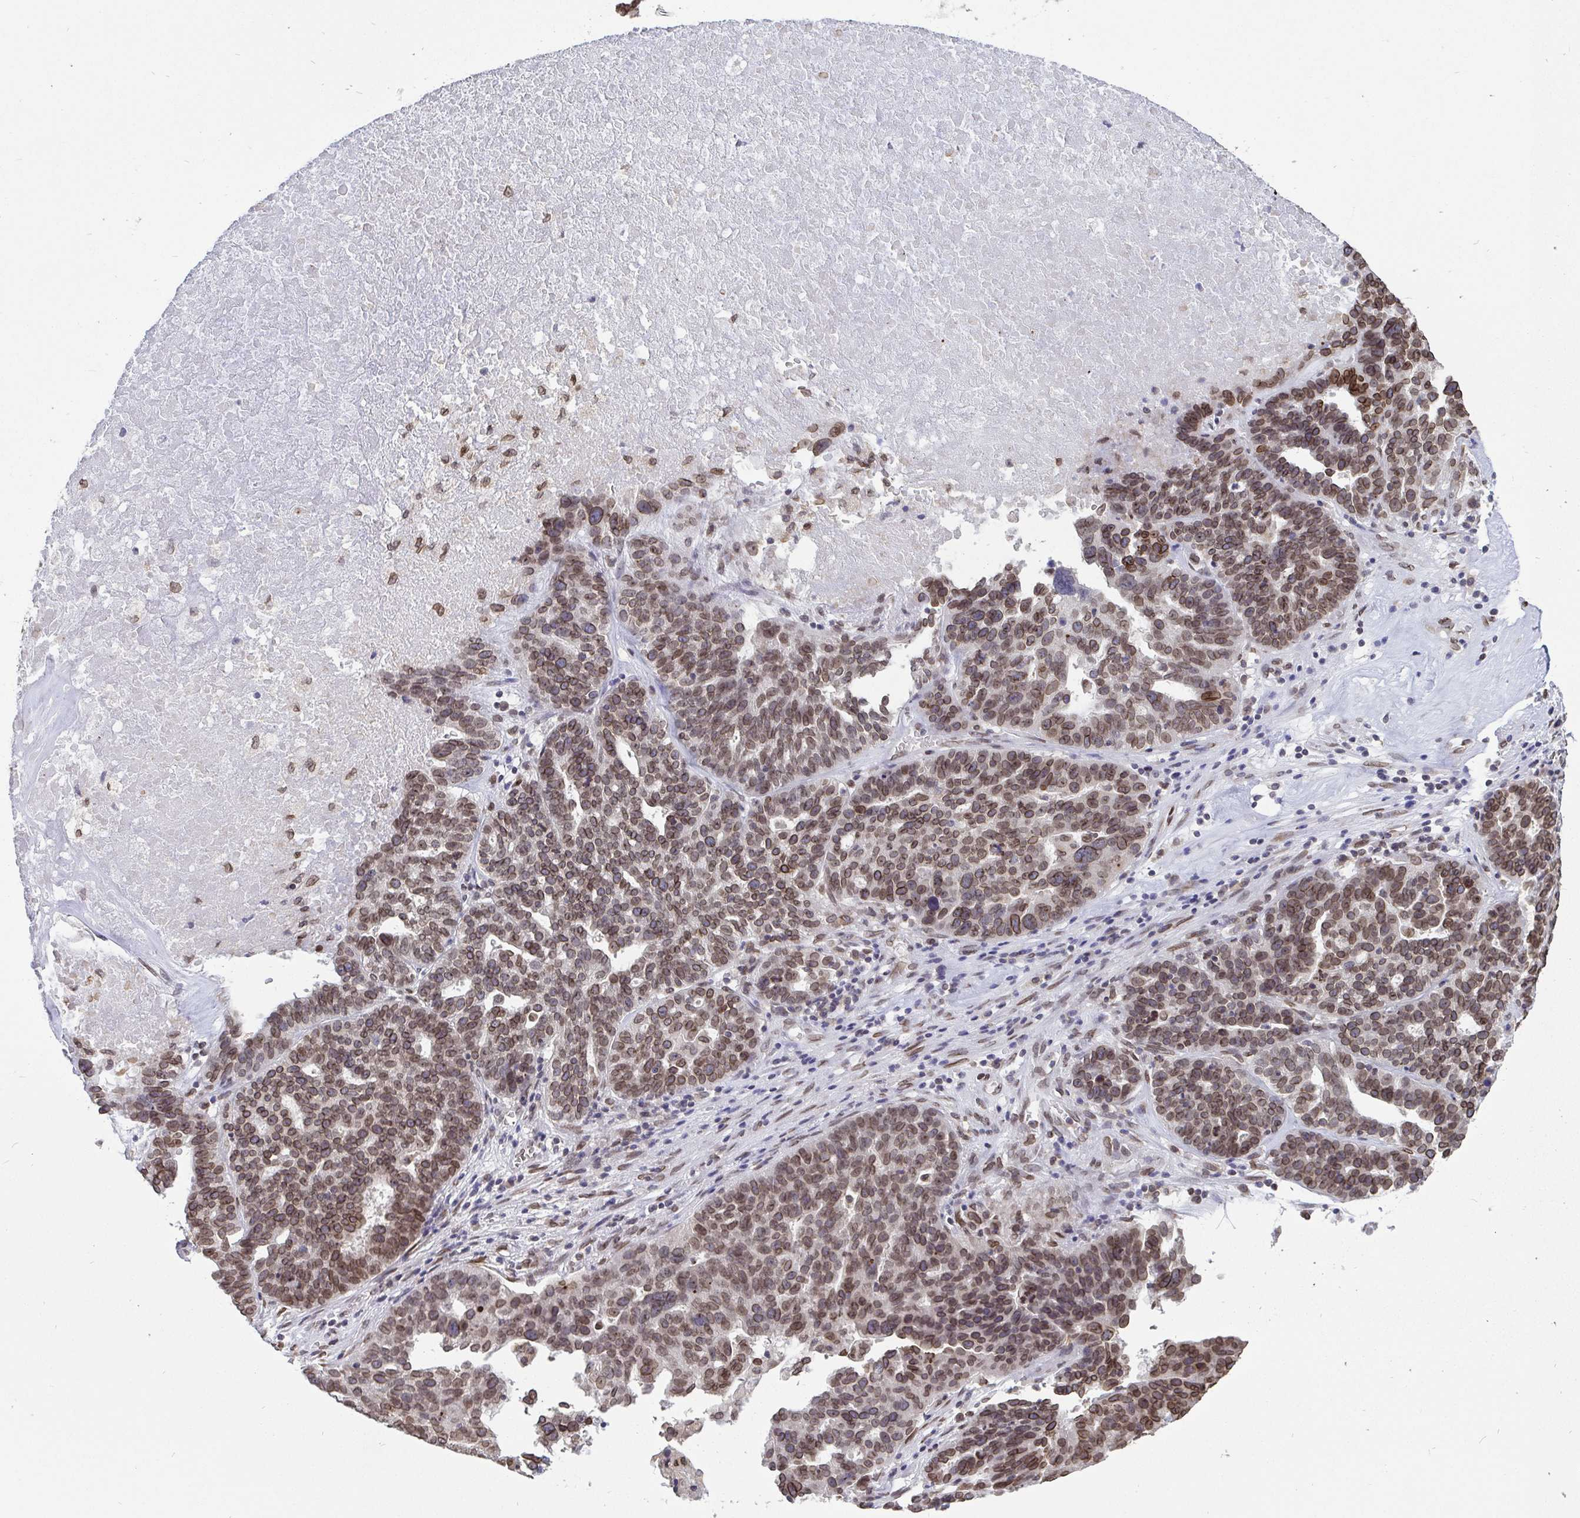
{"staining": {"intensity": "moderate", "quantity": ">75%", "location": "cytoplasmic/membranous,nuclear"}, "tissue": "ovarian cancer", "cell_type": "Tumor cells", "image_type": "cancer", "snomed": [{"axis": "morphology", "description": "Cystadenocarcinoma, serous, NOS"}, {"axis": "topography", "description": "Ovary"}], "caption": "Protein expression by immunohistochemistry (IHC) reveals moderate cytoplasmic/membranous and nuclear positivity in approximately >75% of tumor cells in ovarian cancer (serous cystadenocarcinoma). (IHC, brightfield microscopy, high magnification).", "gene": "EMD", "patient": {"sex": "female", "age": 59}}